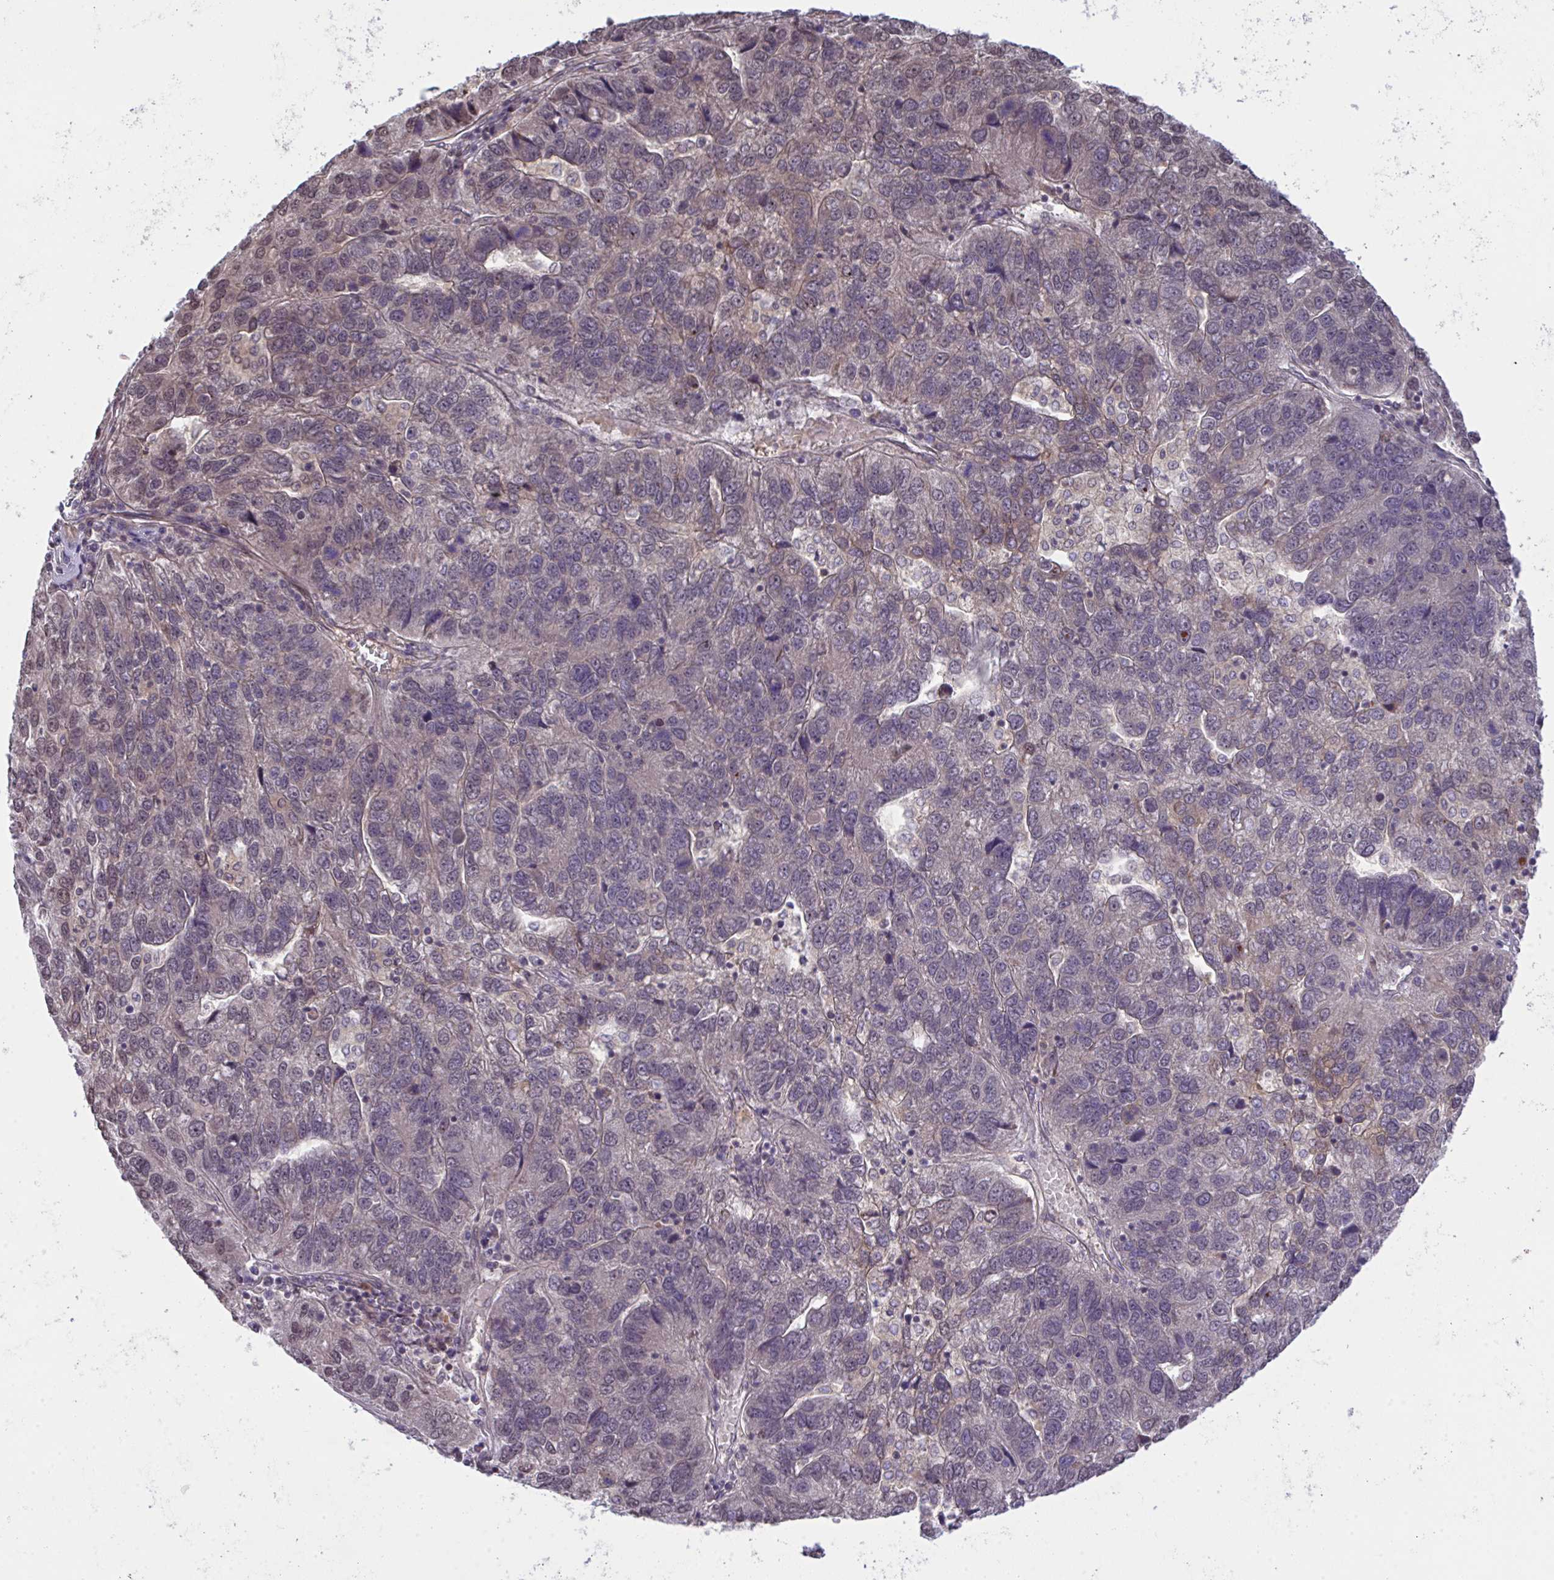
{"staining": {"intensity": "weak", "quantity": "<25%", "location": "cytoplasmic/membranous"}, "tissue": "pancreatic cancer", "cell_type": "Tumor cells", "image_type": "cancer", "snomed": [{"axis": "morphology", "description": "Adenocarcinoma, NOS"}, {"axis": "topography", "description": "Pancreas"}], "caption": "This micrograph is of pancreatic cancer stained with IHC to label a protein in brown with the nuclei are counter-stained blue. There is no expression in tumor cells.", "gene": "C9orf64", "patient": {"sex": "female", "age": 61}}